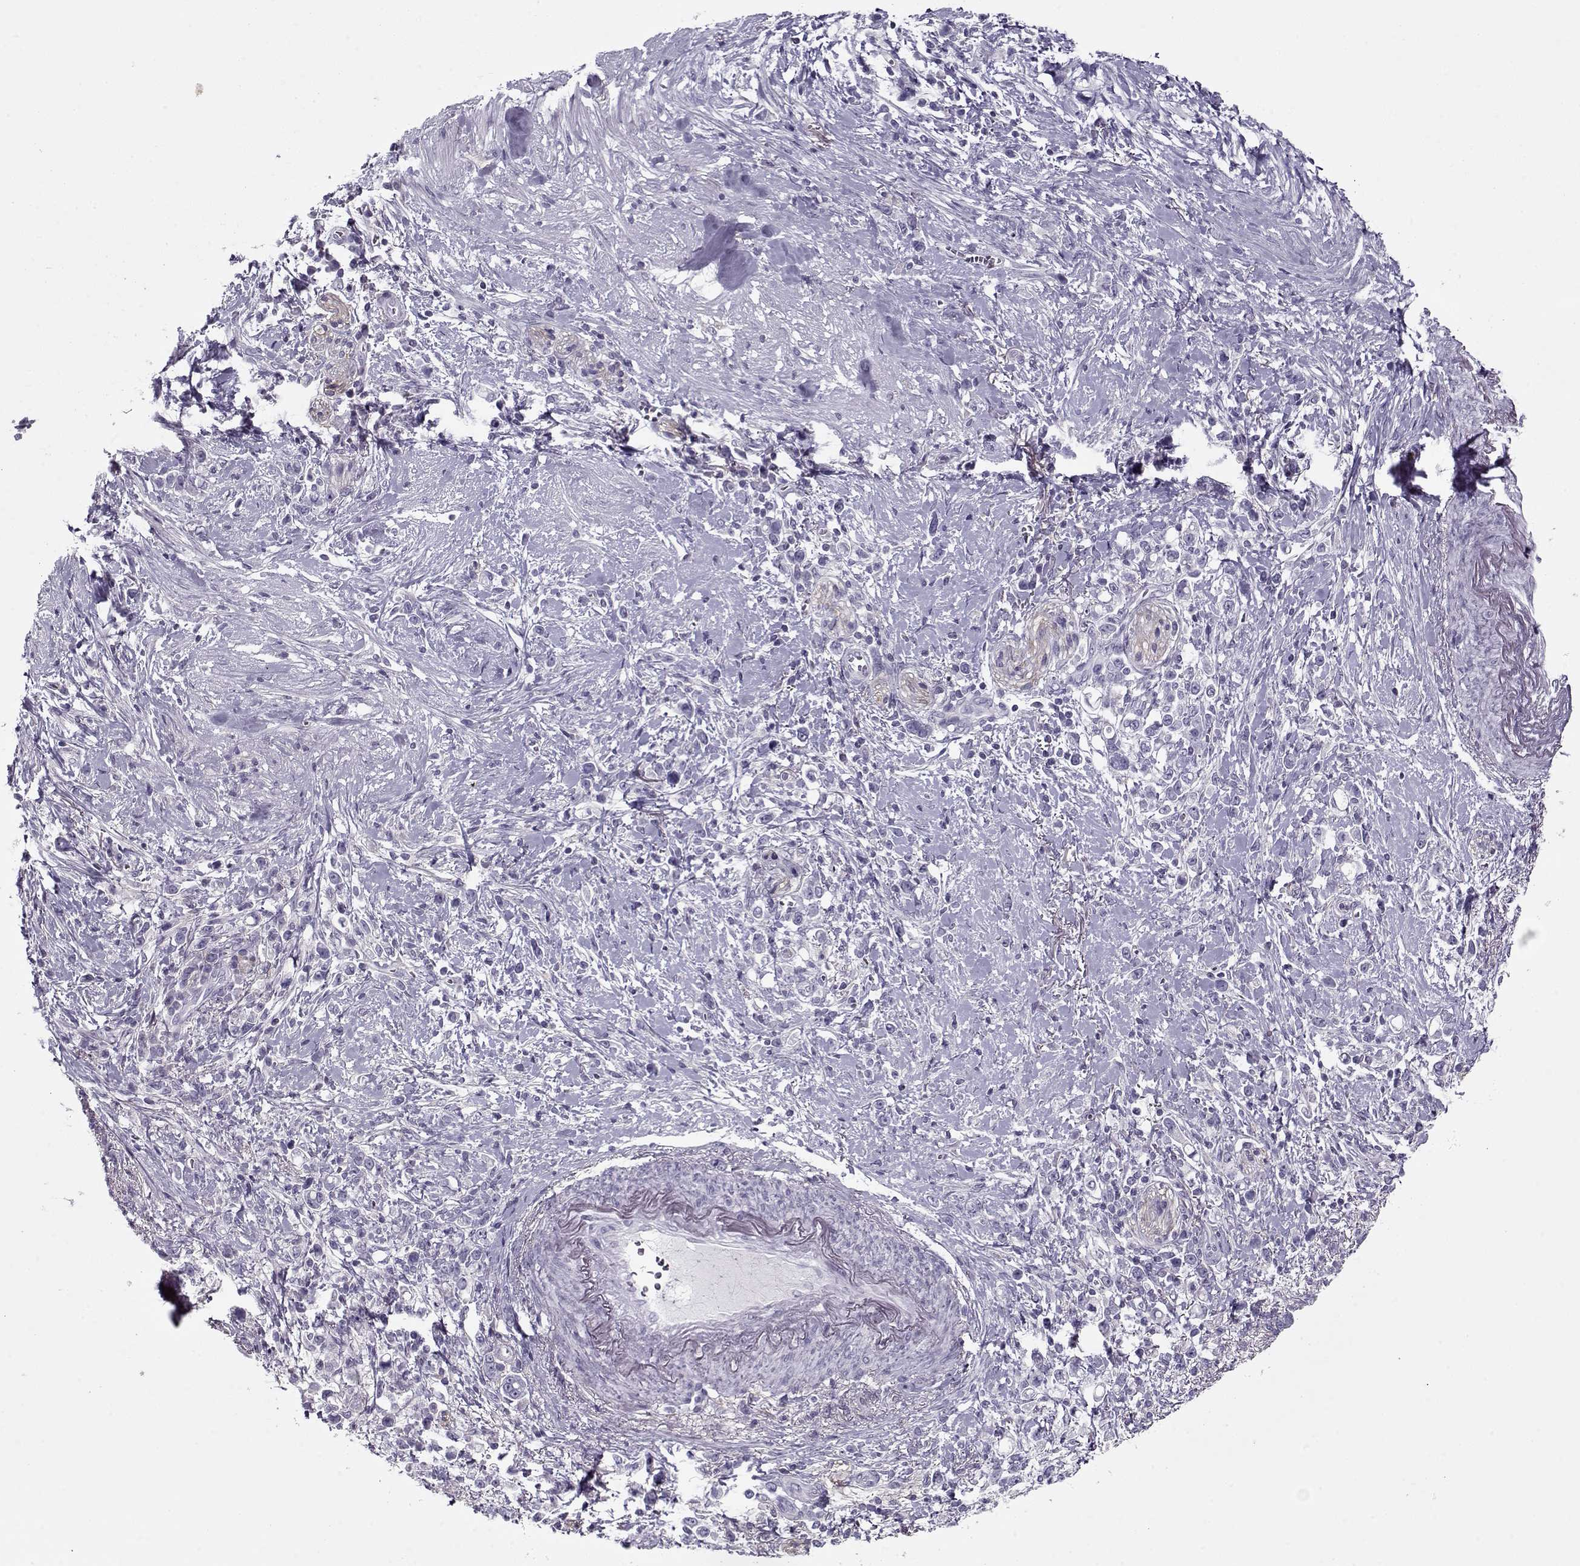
{"staining": {"intensity": "negative", "quantity": "none", "location": "none"}, "tissue": "stomach cancer", "cell_type": "Tumor cells", "image_type": "cancer", "snomed": [{"axis": "morphology", "description": "Adenocarcinoma, NOS"}, {"axis": "topography", "description": "Stomach"}], "caption": "A histopathology image of human stomach adenocarcinoma is negative for staining in tumor cells.", "gene": "PP2D1", "patient": {"sex": "male", "age": 63}}